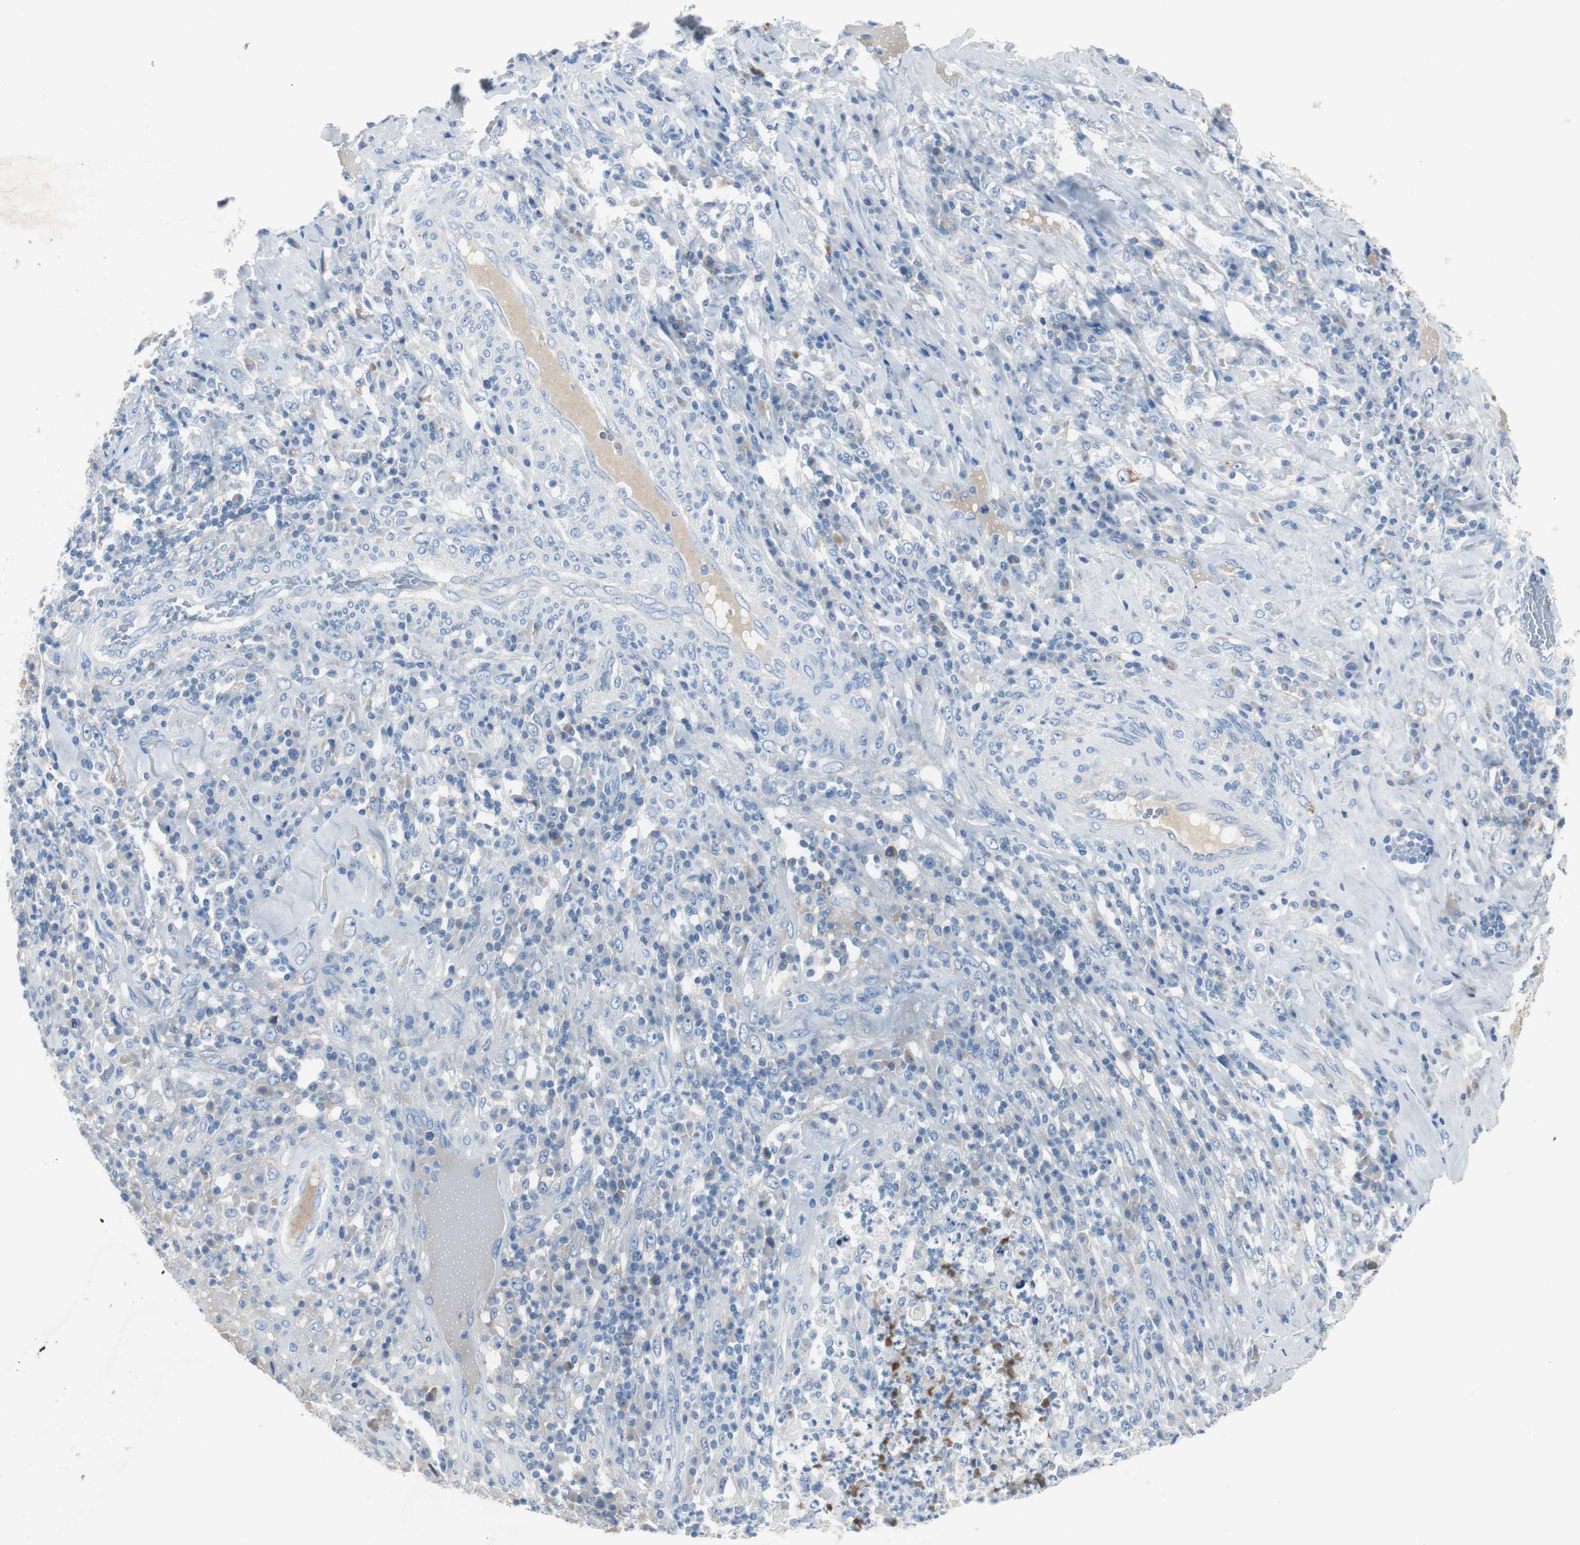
{"staining": {"intensity": "negative", "quantity": "none", "location": "none"}, "tissue": "testis cancer", "cell_type": "Tumor cells", "image_type": "cancer", "snomed": [{"axis": "morphology", "description": "Necrosis, NOS"}, {"axis": "morphology", "description": "Carcinoma, Embryonal, NOS"}, {"axis": "topography", "description": "Testis"}], "caption": "High magnification brightfield microscopy of testis cancer stained with DAB (brown) and counterstained with hematoxylin (blue): tumor cells show no significant expression. (DAB (3,3'-diaminobenzidine) immunohistochemistry visualized using brightfield microscopy, high magnification).", "gene": "SERPINF1", "patient": {"sex": "male", "age": 19}}